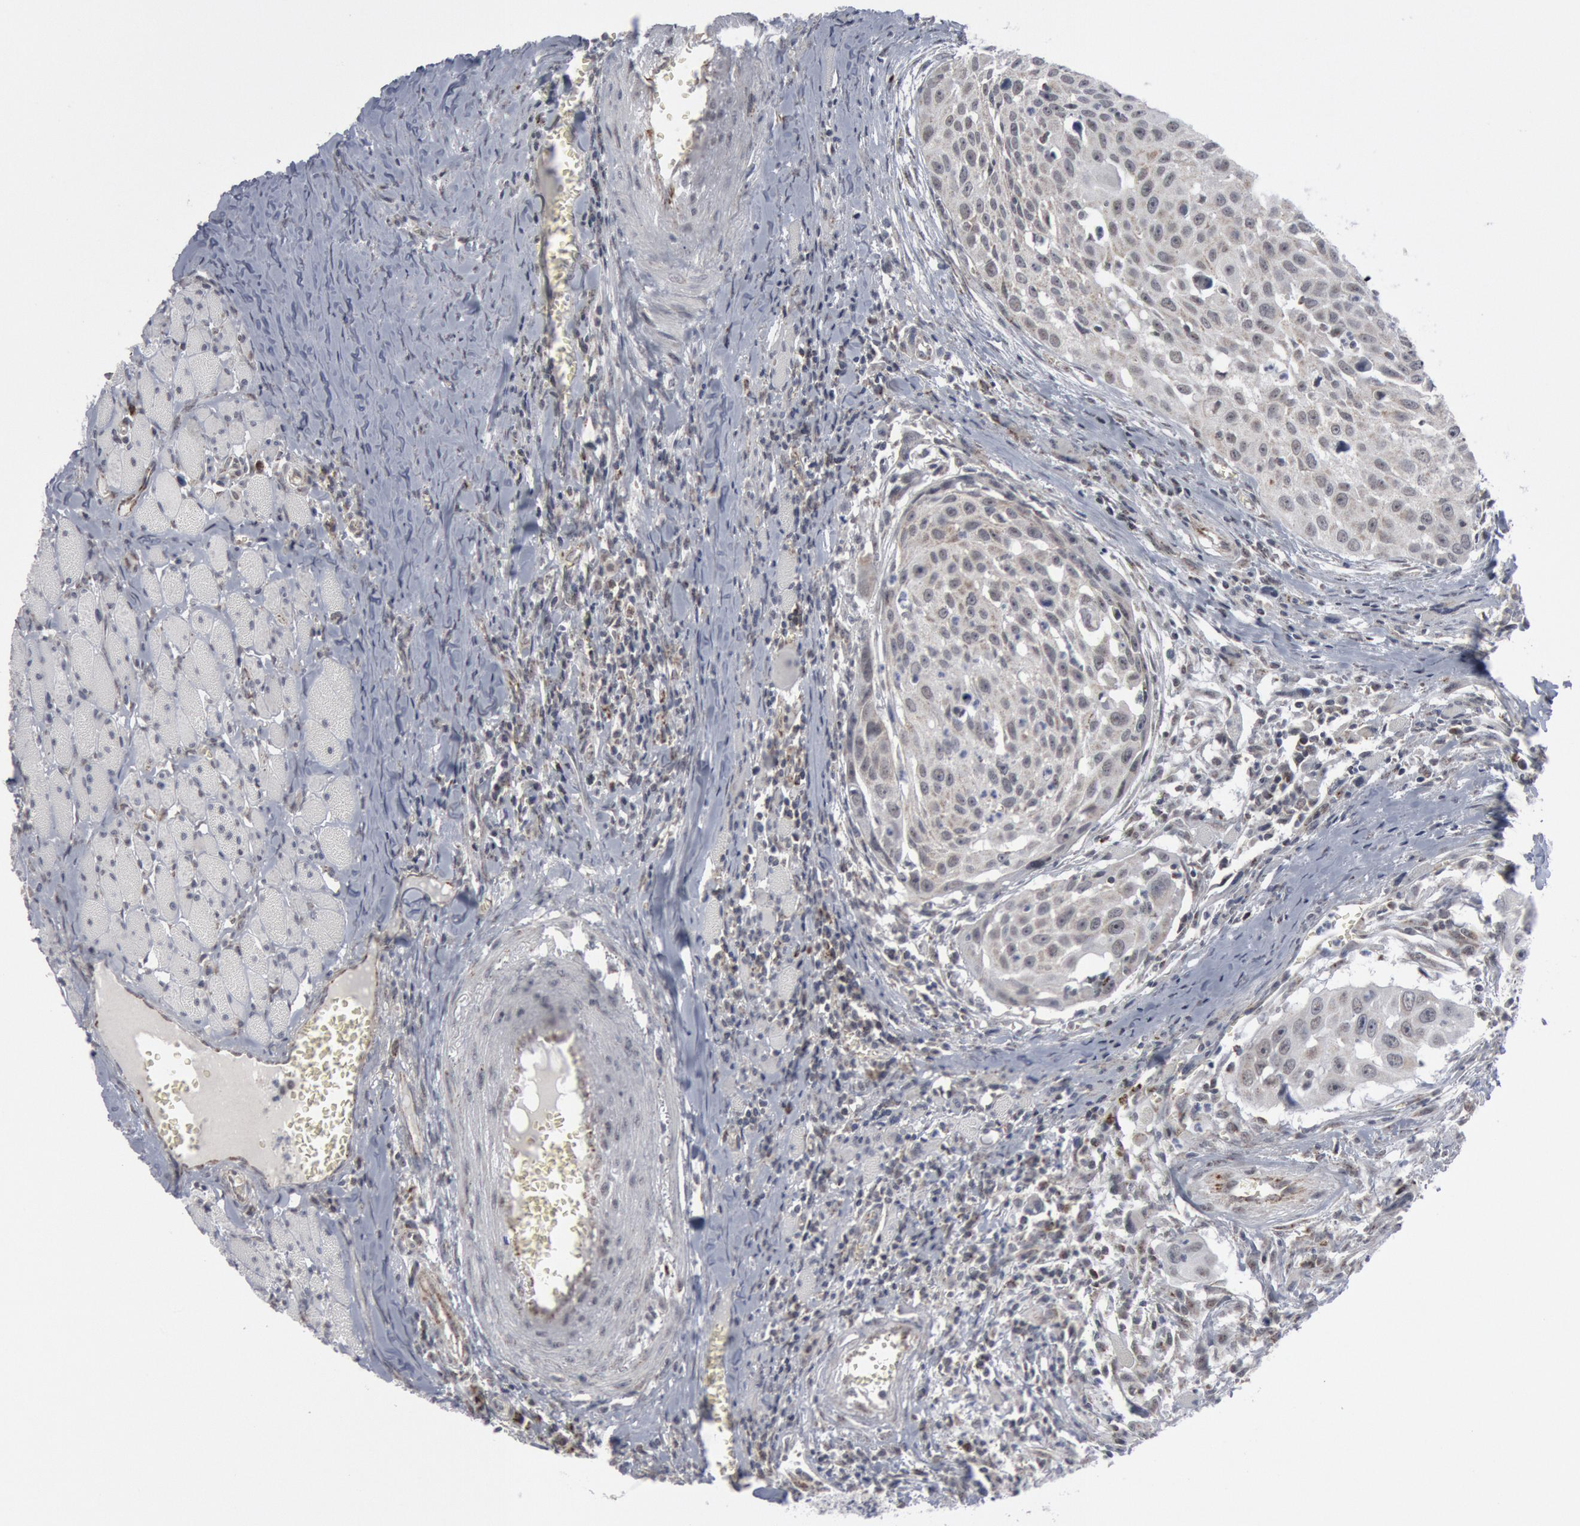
{"staining": {"intensity": "negative", "quantity": "none", "location": "none"}, "tissue": "head and neck cancer", "cell_type": "Tumor cells", "image_type": "cancer", "snomed": [{"axis": "morphology", "description": "Squamous cell carcinoma, NOS"}, {"axis": "topography", "description": "Head-Neck"}], "caption": "Head and neck squamous cell carcinoma was stained to show a protein in brown. There is no significant positivity in tumor cells.", "gene": "CASP9", "patient": {"sex": "male", "age": 64}}